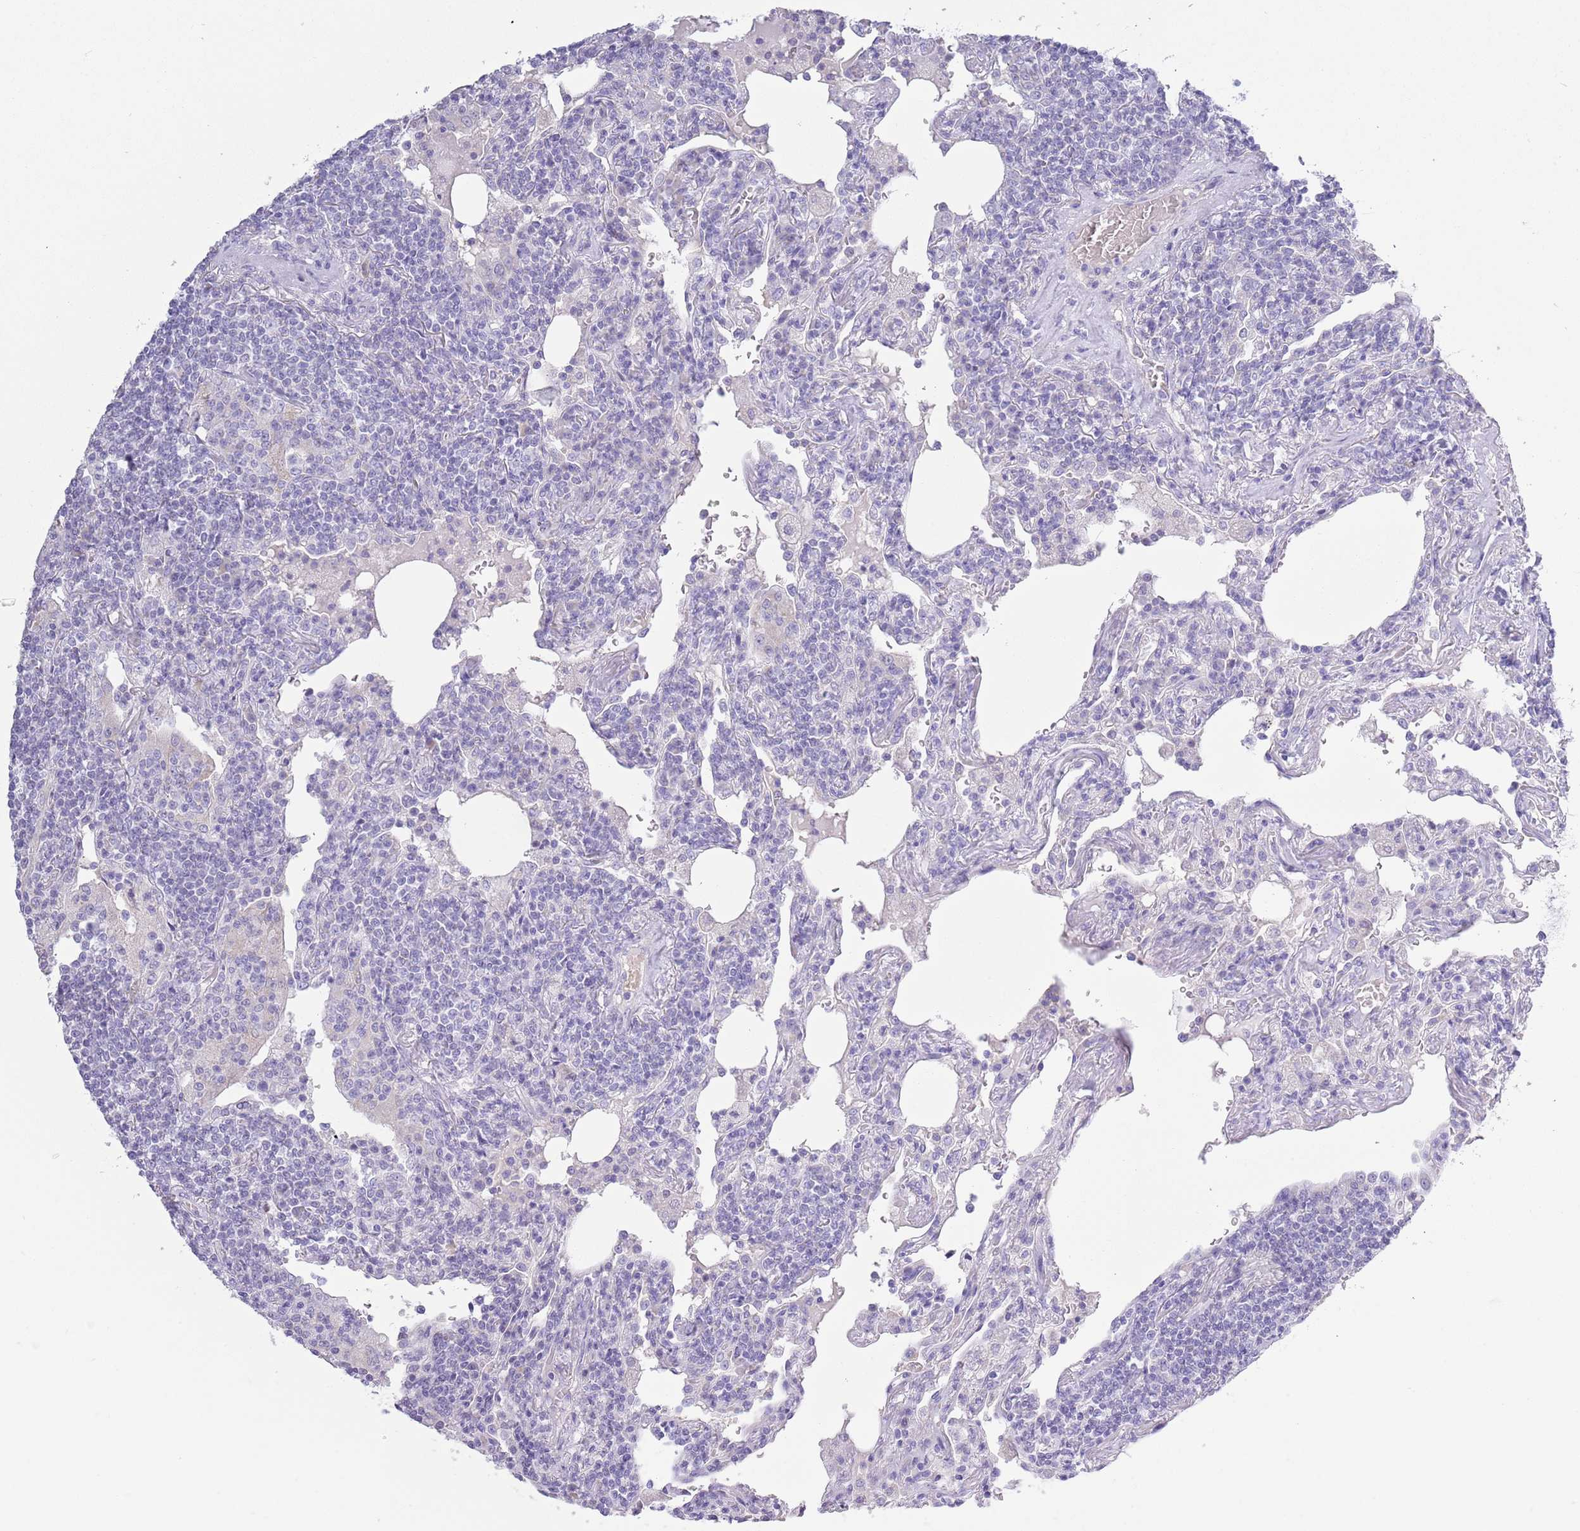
{"staining": {"intensity": "negative", "quantity": "none", "location": "none"}, "tissue": "lymphoma", "cell_type": "Tumor cells", "image_type": "cancer", "snomed": [{"axis": "morphology", "description": "Malignant lymphoma, non-Hodgkin's type, Low grade"}, {"axis": "topography", "description": "Lung"}], "caption": "Immunohistochemistry (IHC) of low-grade malignant lymphoma, non-Hodgkin's type reveals no positivity in tumor cells. (Stains: DAB (3,3'-diaminobenzidine) immunohistochemistry with hematoxylin counter stain, Microscopy: brightfield microscopy at high magnification).", "gene": "ACR", "patient": {"sex": "female", "age": 71}}